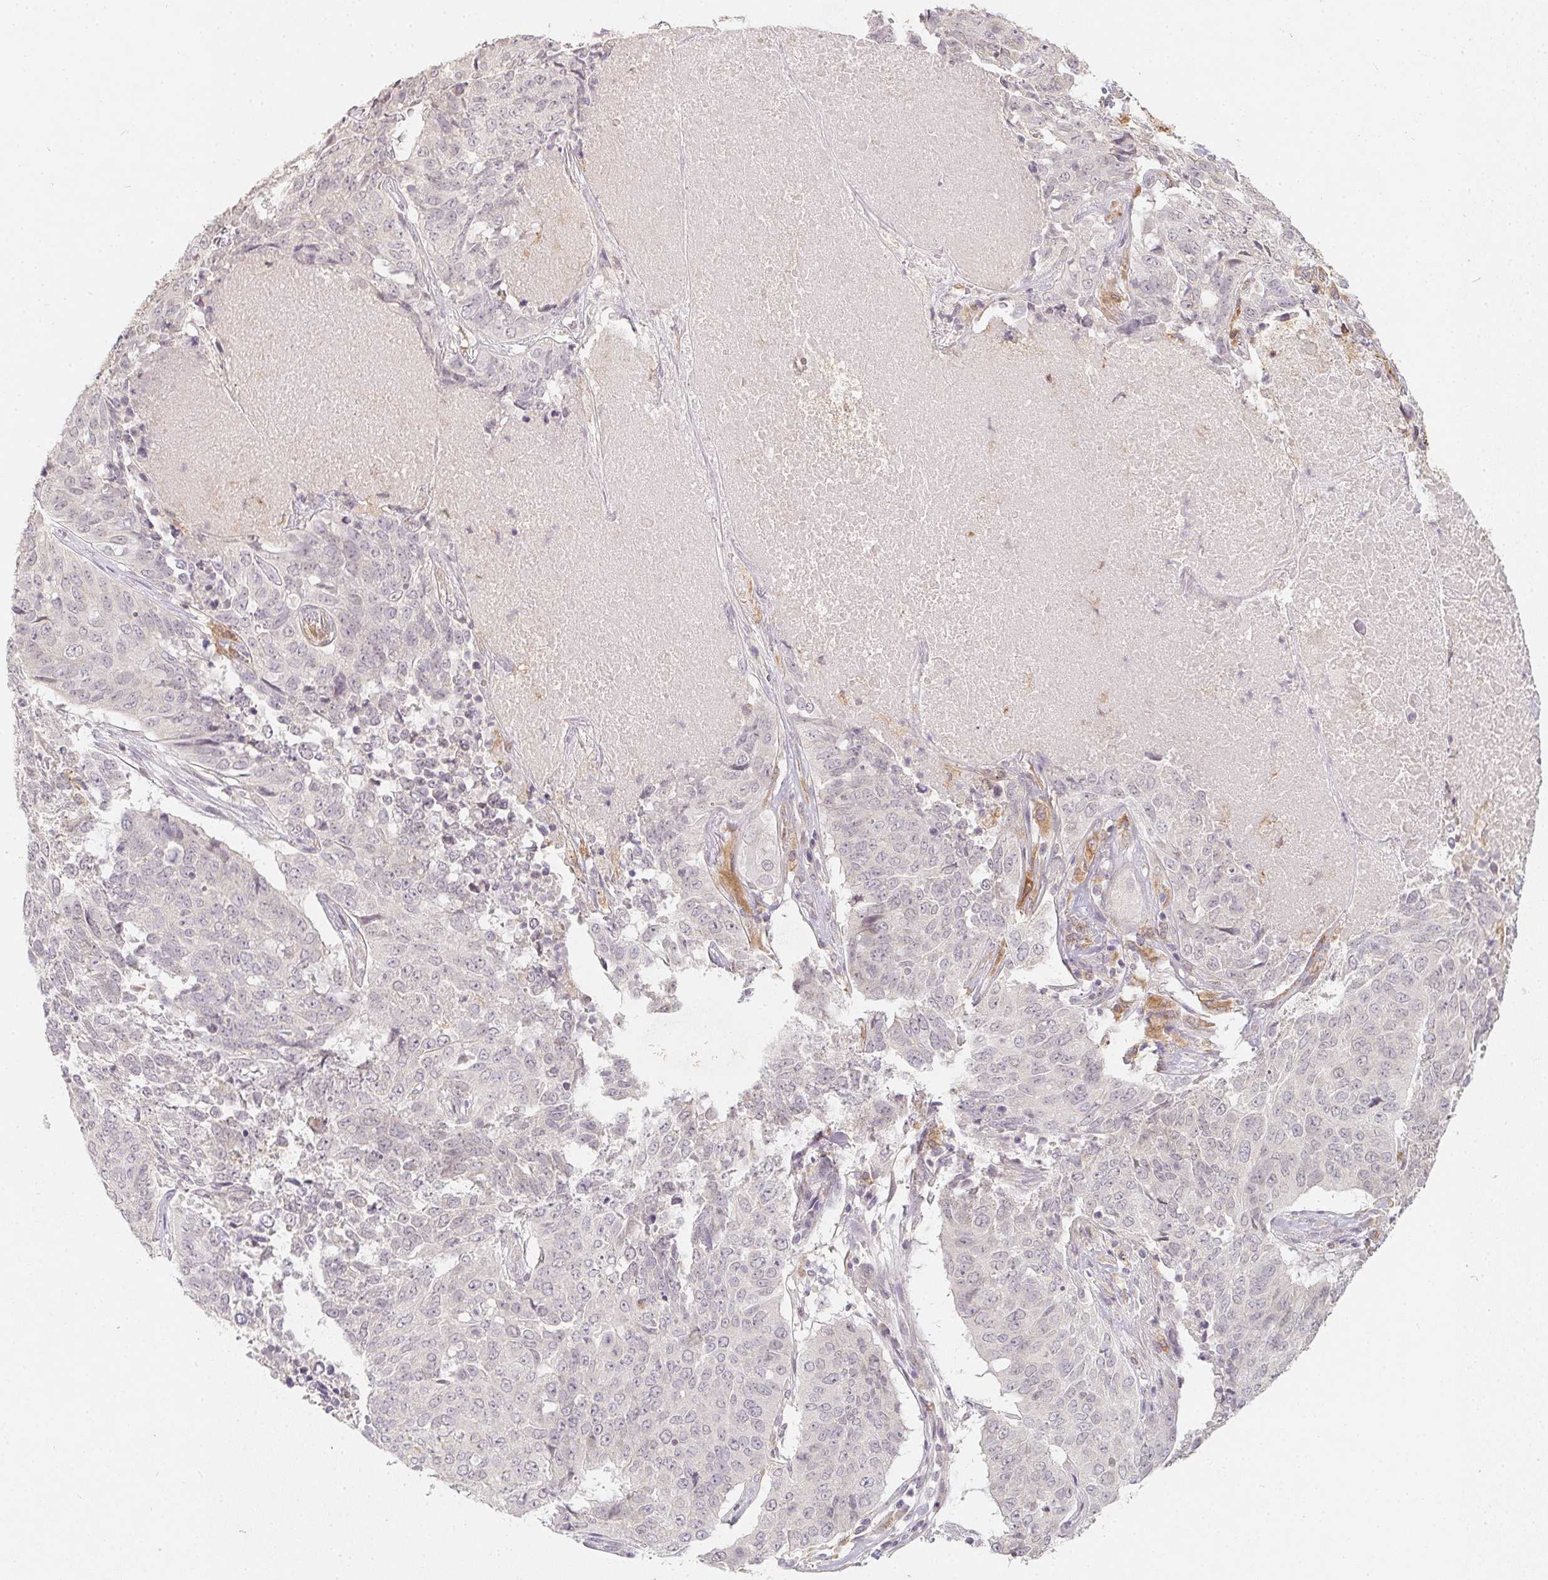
{"staining": {"intensity": "negative", "quantity": "none", "location": "none"}, "tissue": "lung cancer", "cell_type": "Tumor cells", "image_type": "cancer", "snomed": [{"axis": "morphology", "description": "Normal tissue, NOS"}, {"axis": "morphology", "description": "Squamous cell carcinoma, NOS"}, {"axis": "topography", "description": "Bronchus"}, {"axis": "topography", "description": "Lung"}], "caption": "Tumor cells show no significant protein expression in lung cancer (squamous cell carcinoma). Nuclei are stained in blue.", "gene": "SOAT1", "patient": {"sex": "male", "age": 64}}